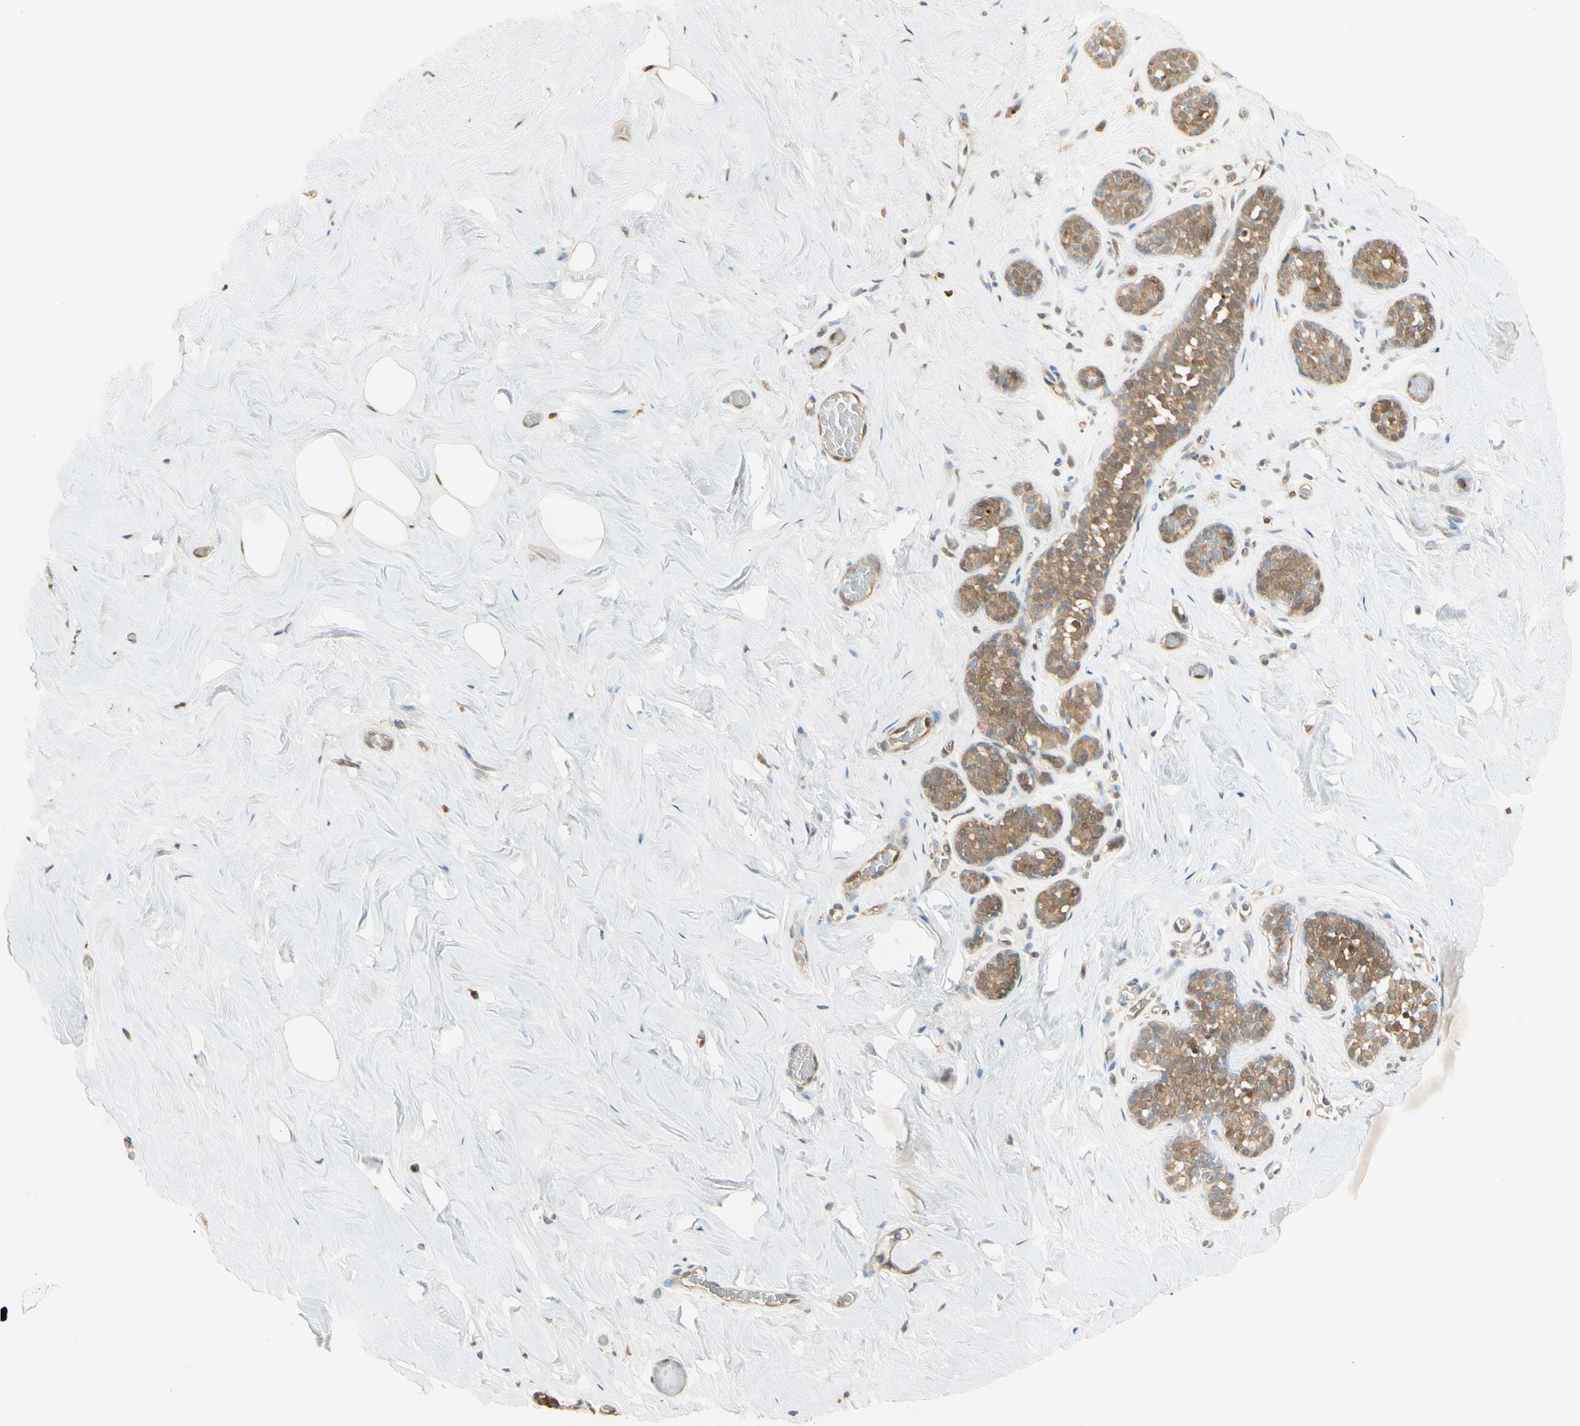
{"staining": {"intensity": "moderate", "quantity": ">75%", "location": "cytoplasmic/membranous"}, "tissue": "breast", "cell_type": "Adipocytes", "image_type": "normal", "snomed": [{"axis": "morphology", "description": "Normal tissue, NOS"}, {"axis": "topography", "description": "Breast"}], "caption": "Brown immunohistochemical staining in unremarkable human breast displays moderate cytoplasmic/membranous positivity in approximately >75% of adipocytes. Nuclei are stained in blue.", "gene": "SERPINB6", "patient": {"sex": "female", "age": 75}}